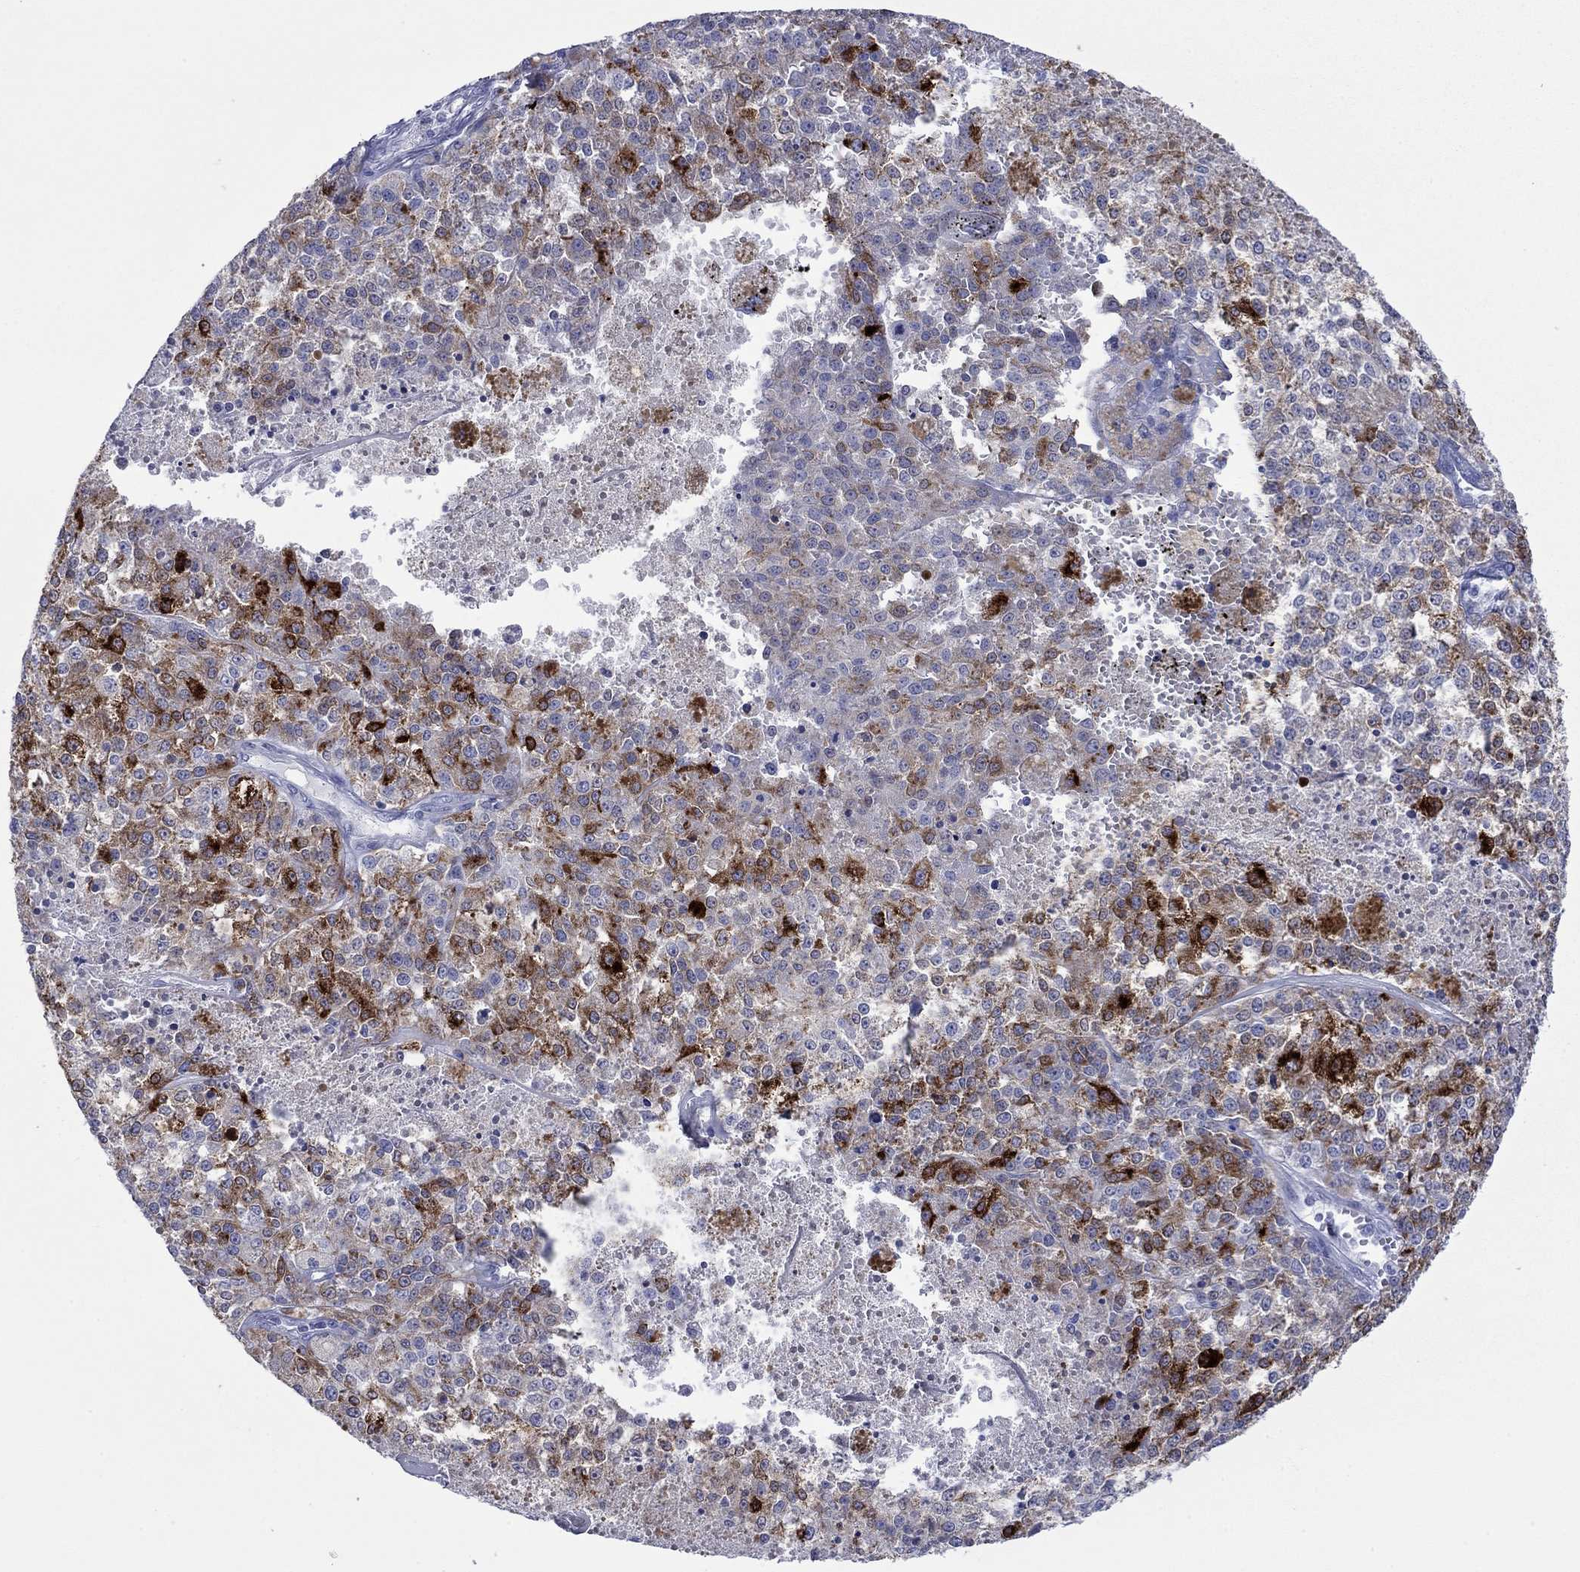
{"staining": {"intensity": "strong", "quantity": "<25%", "location": "cytoplasmic/membranous"}, "tissue": "melanoma", "cell_type": "Tumor cells", "image_type": "cancer", "snomed": [{"axis": "morphology", "description": "Malignant melanoma, Metastatic site"}, {"axis": "topography", "description": "Lymph node"}], "caption": "Malignant melanoma (metastatic site) tissue demonstrates strong cytoplasmic/membranous expression in about <25% of tumor cells", "gene": "MLANA", "patient": {"sex": "female", "age": 64}}